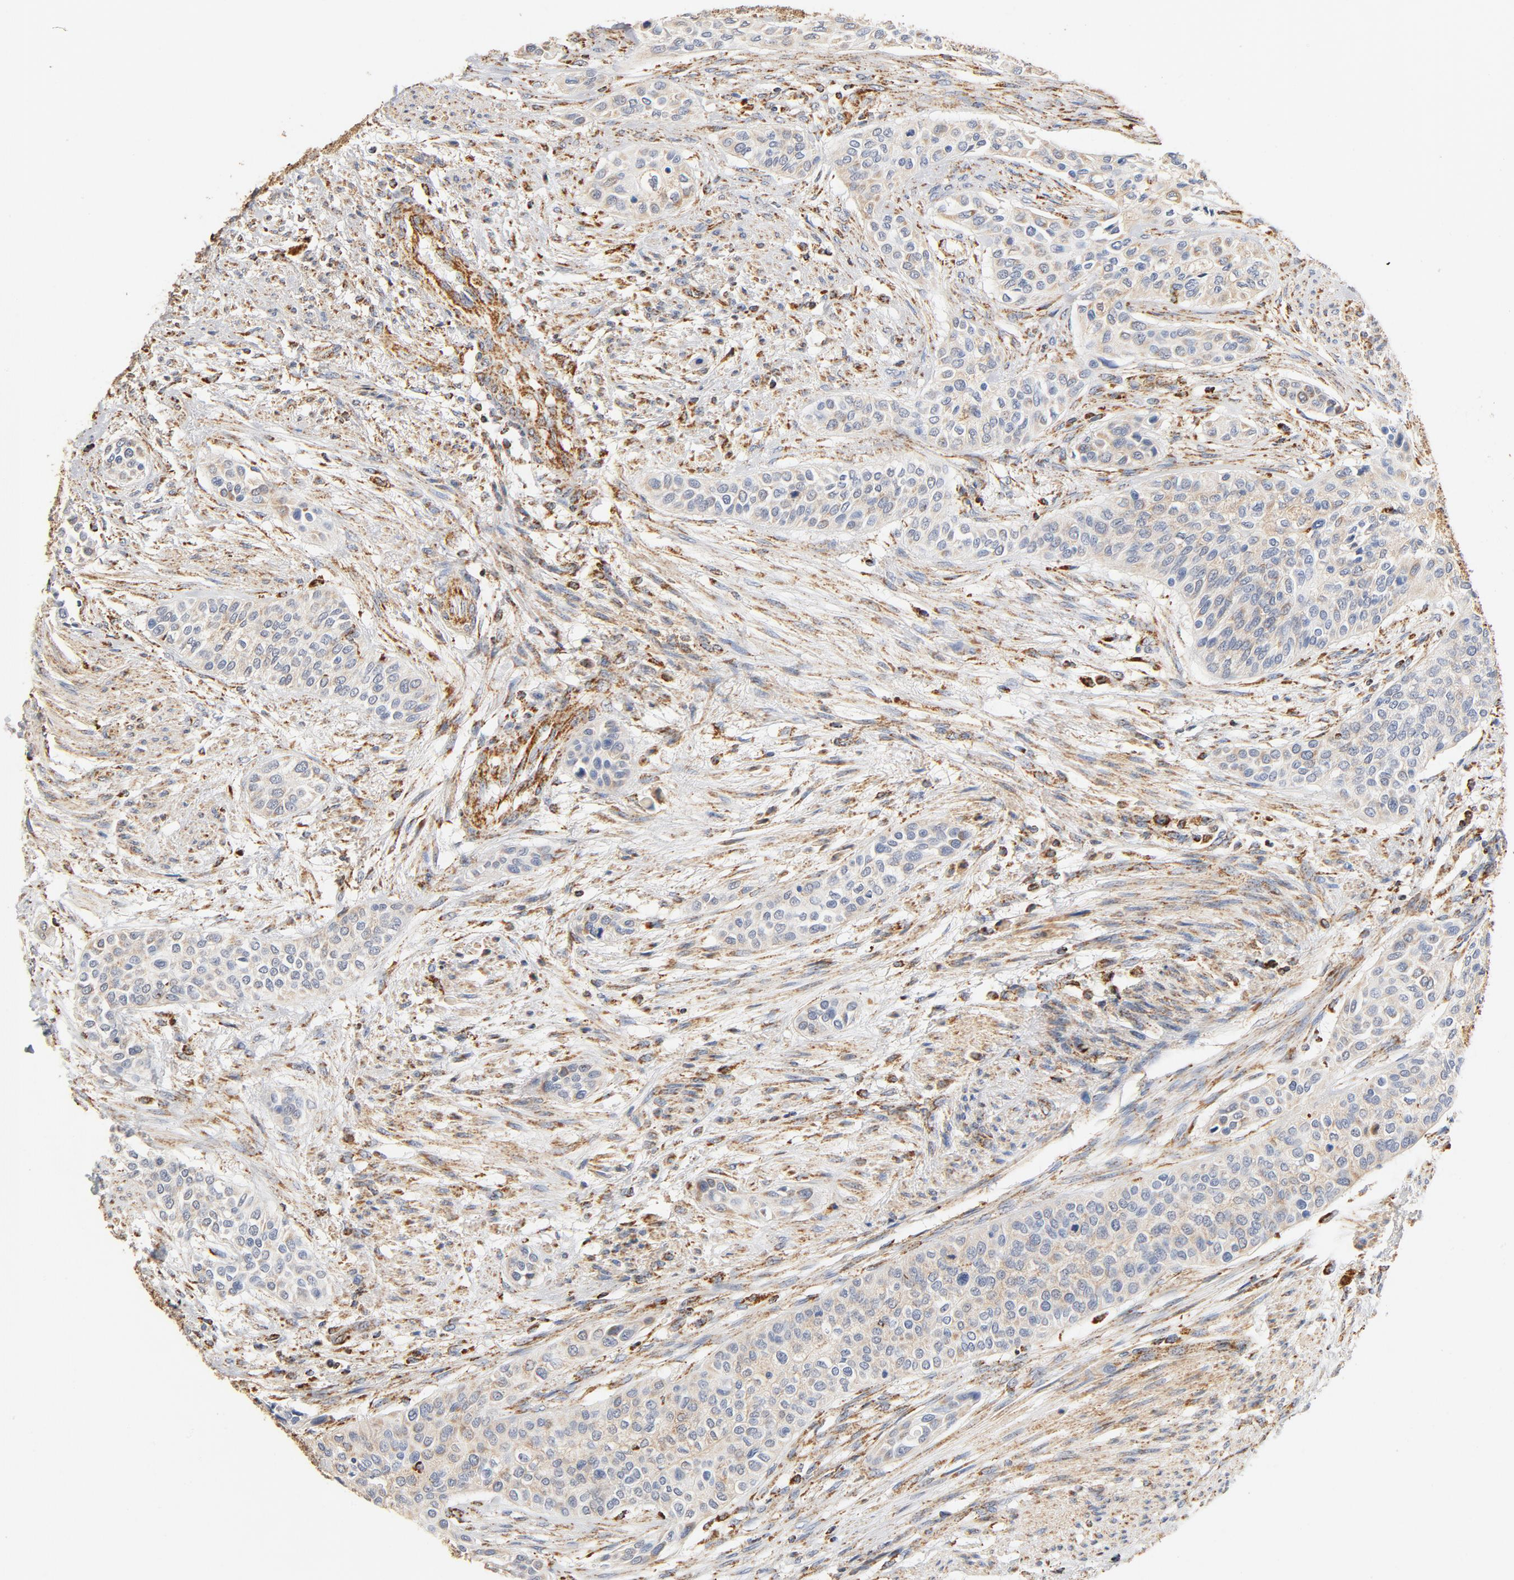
{"staining": {"intensity": "weak", "quantity": ">75%", "location": "cytoplasmic/membranous"}, "tissue": "urothelial cancer", "cell_type": "Tumor cells", "image_type": "cancer", "snomed": [{"axis": "morphology", "description": "Urothelial carcinoma, High grade"}, {"axis": "topography", "description": "Urinary bladder"}], "caption": "A brown stain shows weak cytoplasmic/membranous staining of a protein in urothelial carcinoma (high-grade) tumor cells.", "gene": "COX4I1", "patient": {"sex": "male", "age": 74}}